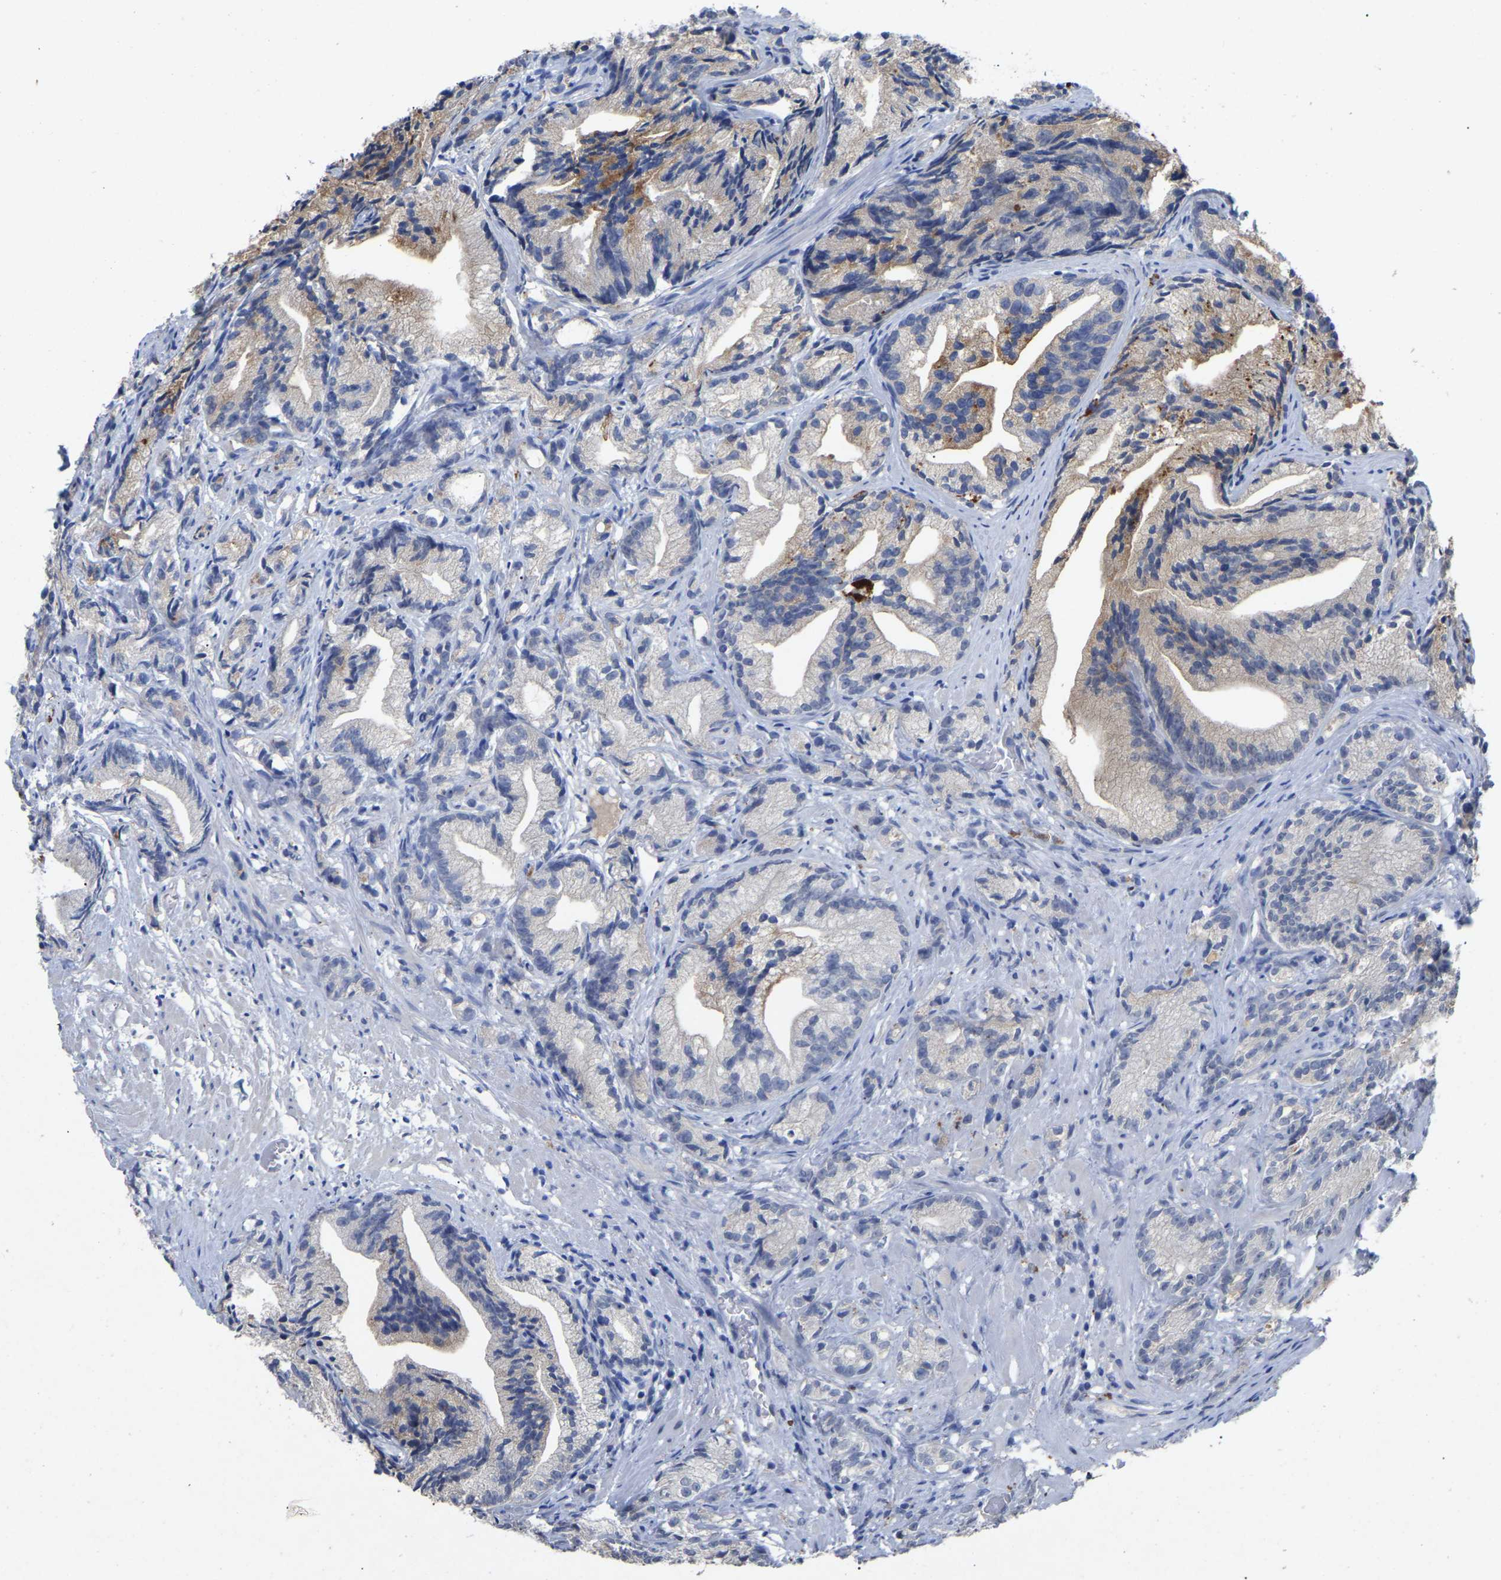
{"staining": {"intensity": "moderate", "quantity": "<25%", "location": "cytoplasmic/membranous"}, "tissue": "prostate cancer", "cell_type": "Tumor cells", "image_type": "cancer", "snomed": [{"axis": "morphology", "description": "Adenocarcinoma, Low grade"}, {"axis": "topography", "description": "Prostate"}], "caption": "High-magnification brightfield microscopy of prostate adenocarcinoma (low-grade) stained with DAB (brown) and counterstained with hematoxylin (blue). tumor cells exhibit moderate cytoplasmic/membranous positivity is identified in about<25% of cells. (Brightfield microscopy of DAB IHC at high magnification).", "gene": "SMPD2", "patient": {"sex": "male", "age": 89}}